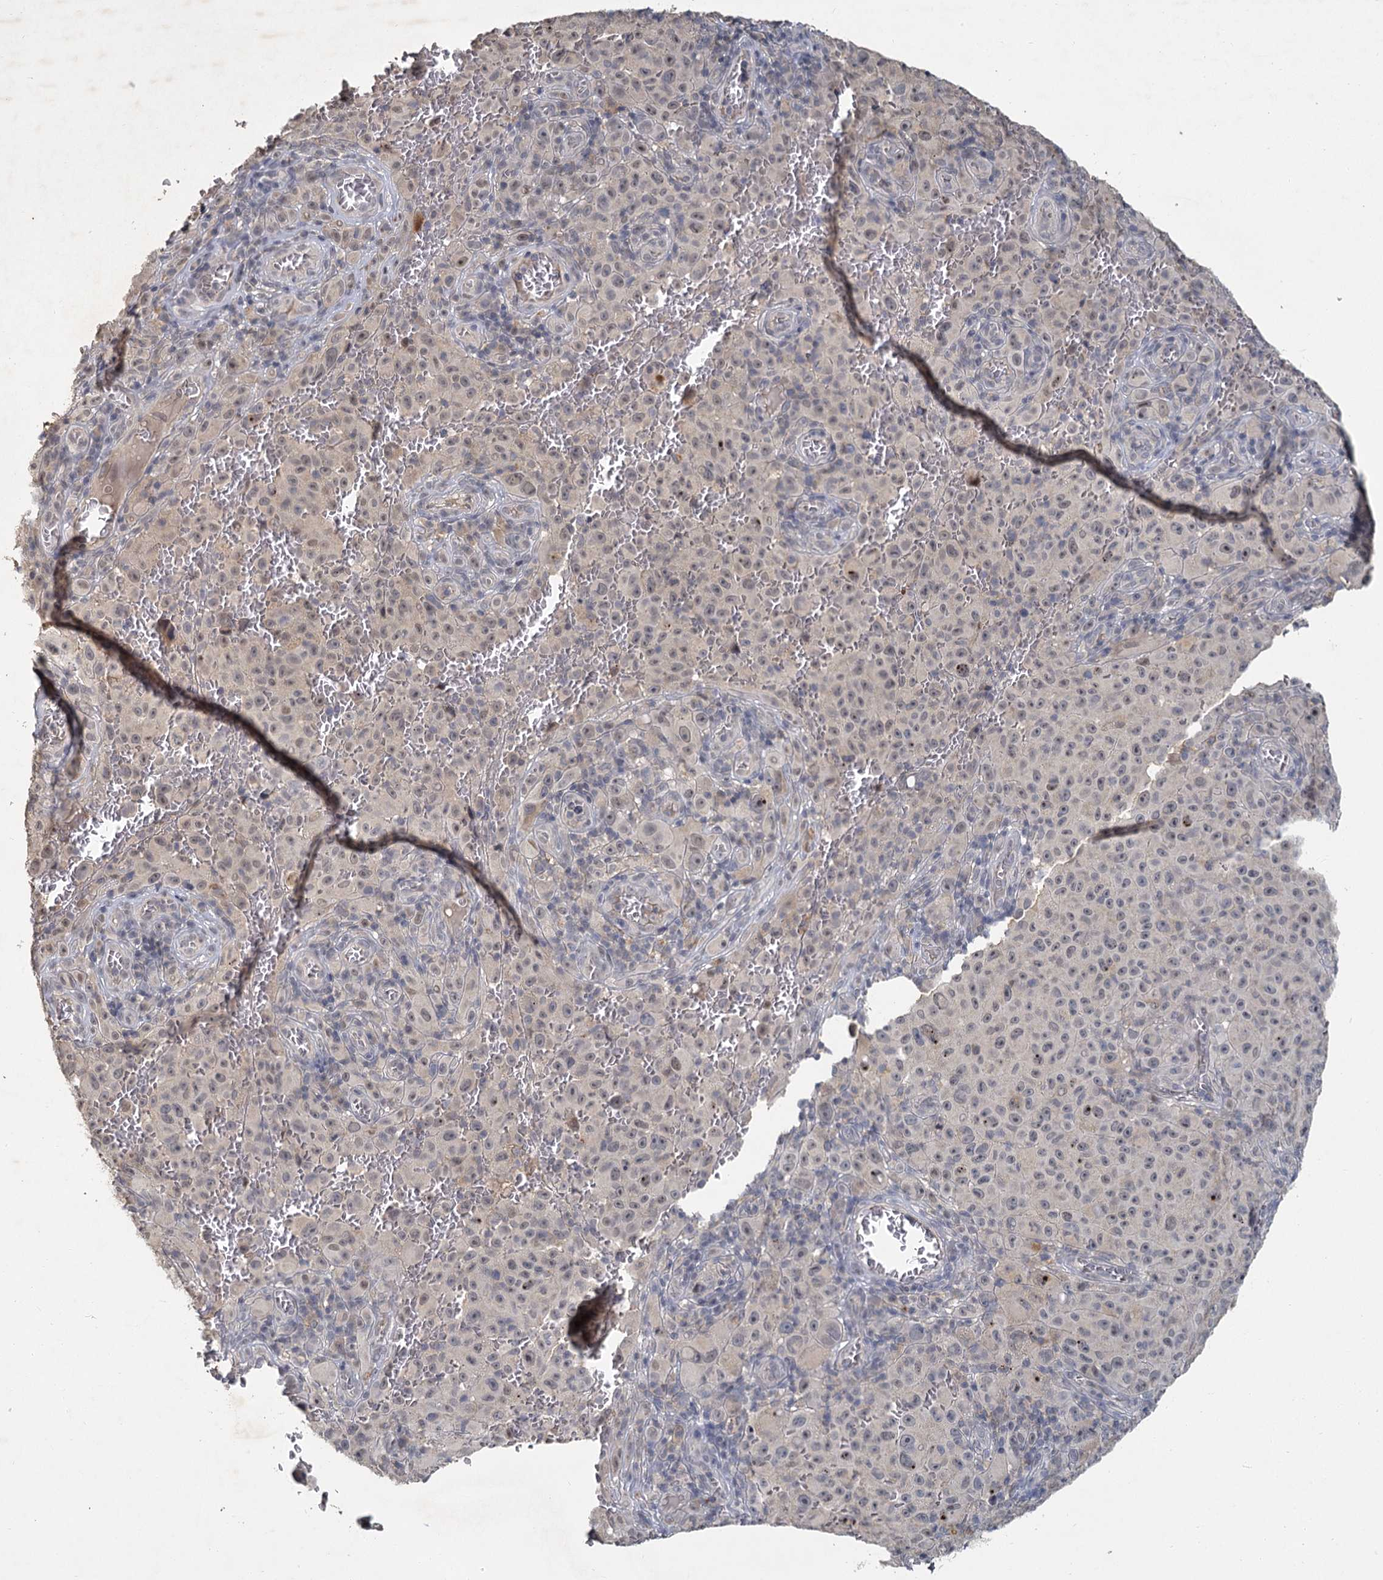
{"staining": {"intensity": "negative", "quantity": "none", "location": "none"}, "tissue": "melanoma", "cell_type": "Tumor cells", "image_type": "cancer", "snomed": [{"axis": "morphology", "description": "Malignant melanoma, NOS"}, {"axis": "topography", "description": "Skin"}], "caption": "Melanoma was stained to show a protein in brown. There is no significant expression in tumor cells.", "gene": "MUCL1", "patient": {"sex": "female", "age": 82}}